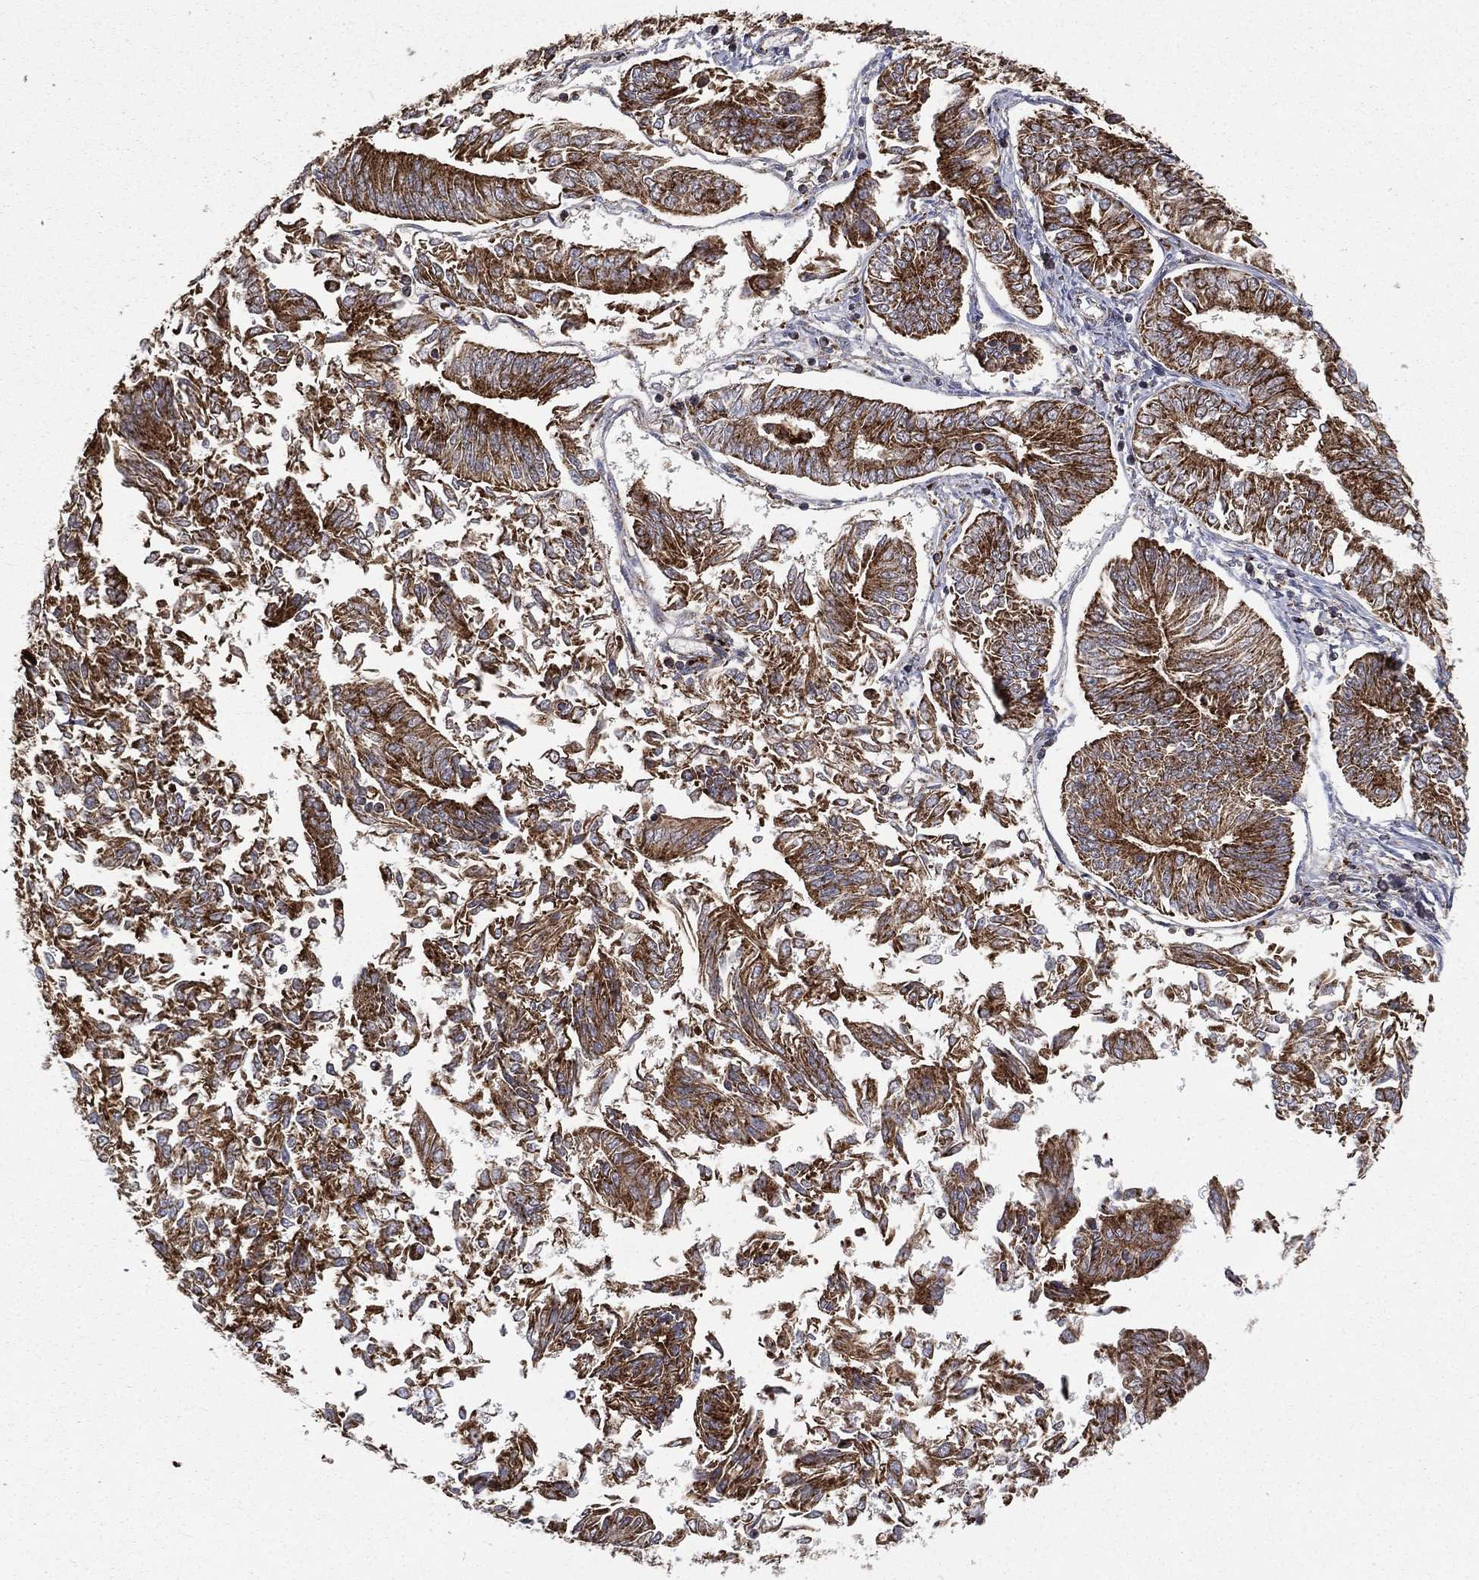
{"staining": {"intensity": "strong", "quantity": ">75%", "location": "cytoplasmic/membranous"}, "tissue": "endometrial cancer", "cell_type": "Tumor cells", "image_type": "cancer", "snomed": [{"axis": "morphology", "description": "Adenocarcinoma, NOS"}, {"axis": "topography", "description": "Endometrium"}], "caption": "This is an image of immunohistochemistry (IHC) staining of endometrial adenocarcinoma, which shows strong staining in the cytoplasmic/membranous of tumor cells.", "gene": "RIN3", "patient": {"sex": "female", "age": 58}}